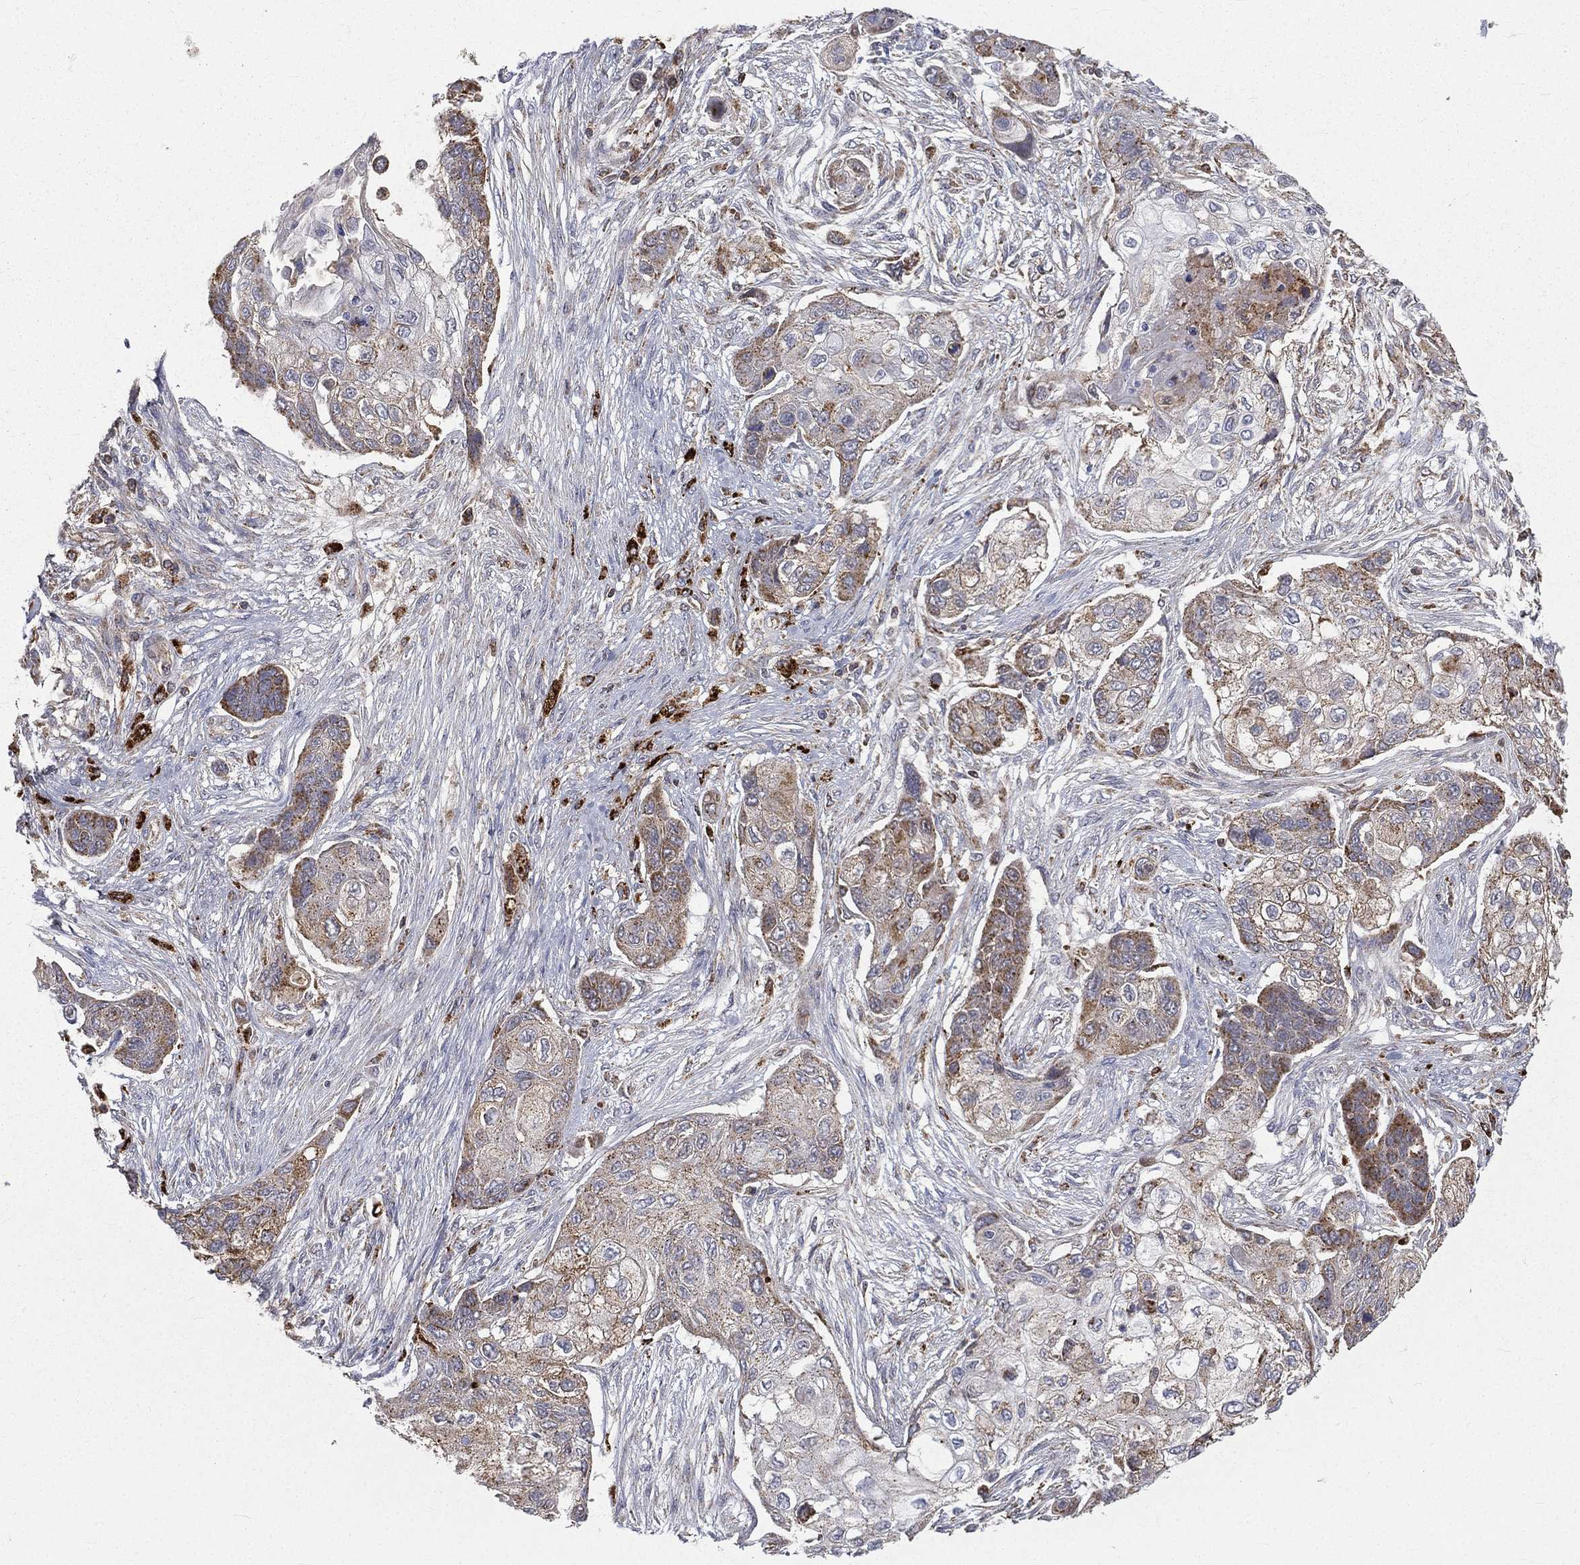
{"staining": {"intensity": "moderate", "quantity": "25%-75%", "location": "cytoplasmic/membranous"}, "tissue": "lung cancer", "cell_type": "Tumor cells", "image_type": "cancer", "snomed": [{"axis": "morphology", "description": "Squamous cell carcinoma, NOS"}, {"axis": "topography", "description": "Lung"}], "caption": "This image exhibits immunohistochemistry staining of human squamous cell carcinoma (lung), with medium moderate cytoplasmic/membranous staining in about 25%-75% of tumor cells.", "gene": "RIN3", "patient": {"sex": "male", "age": 69}}